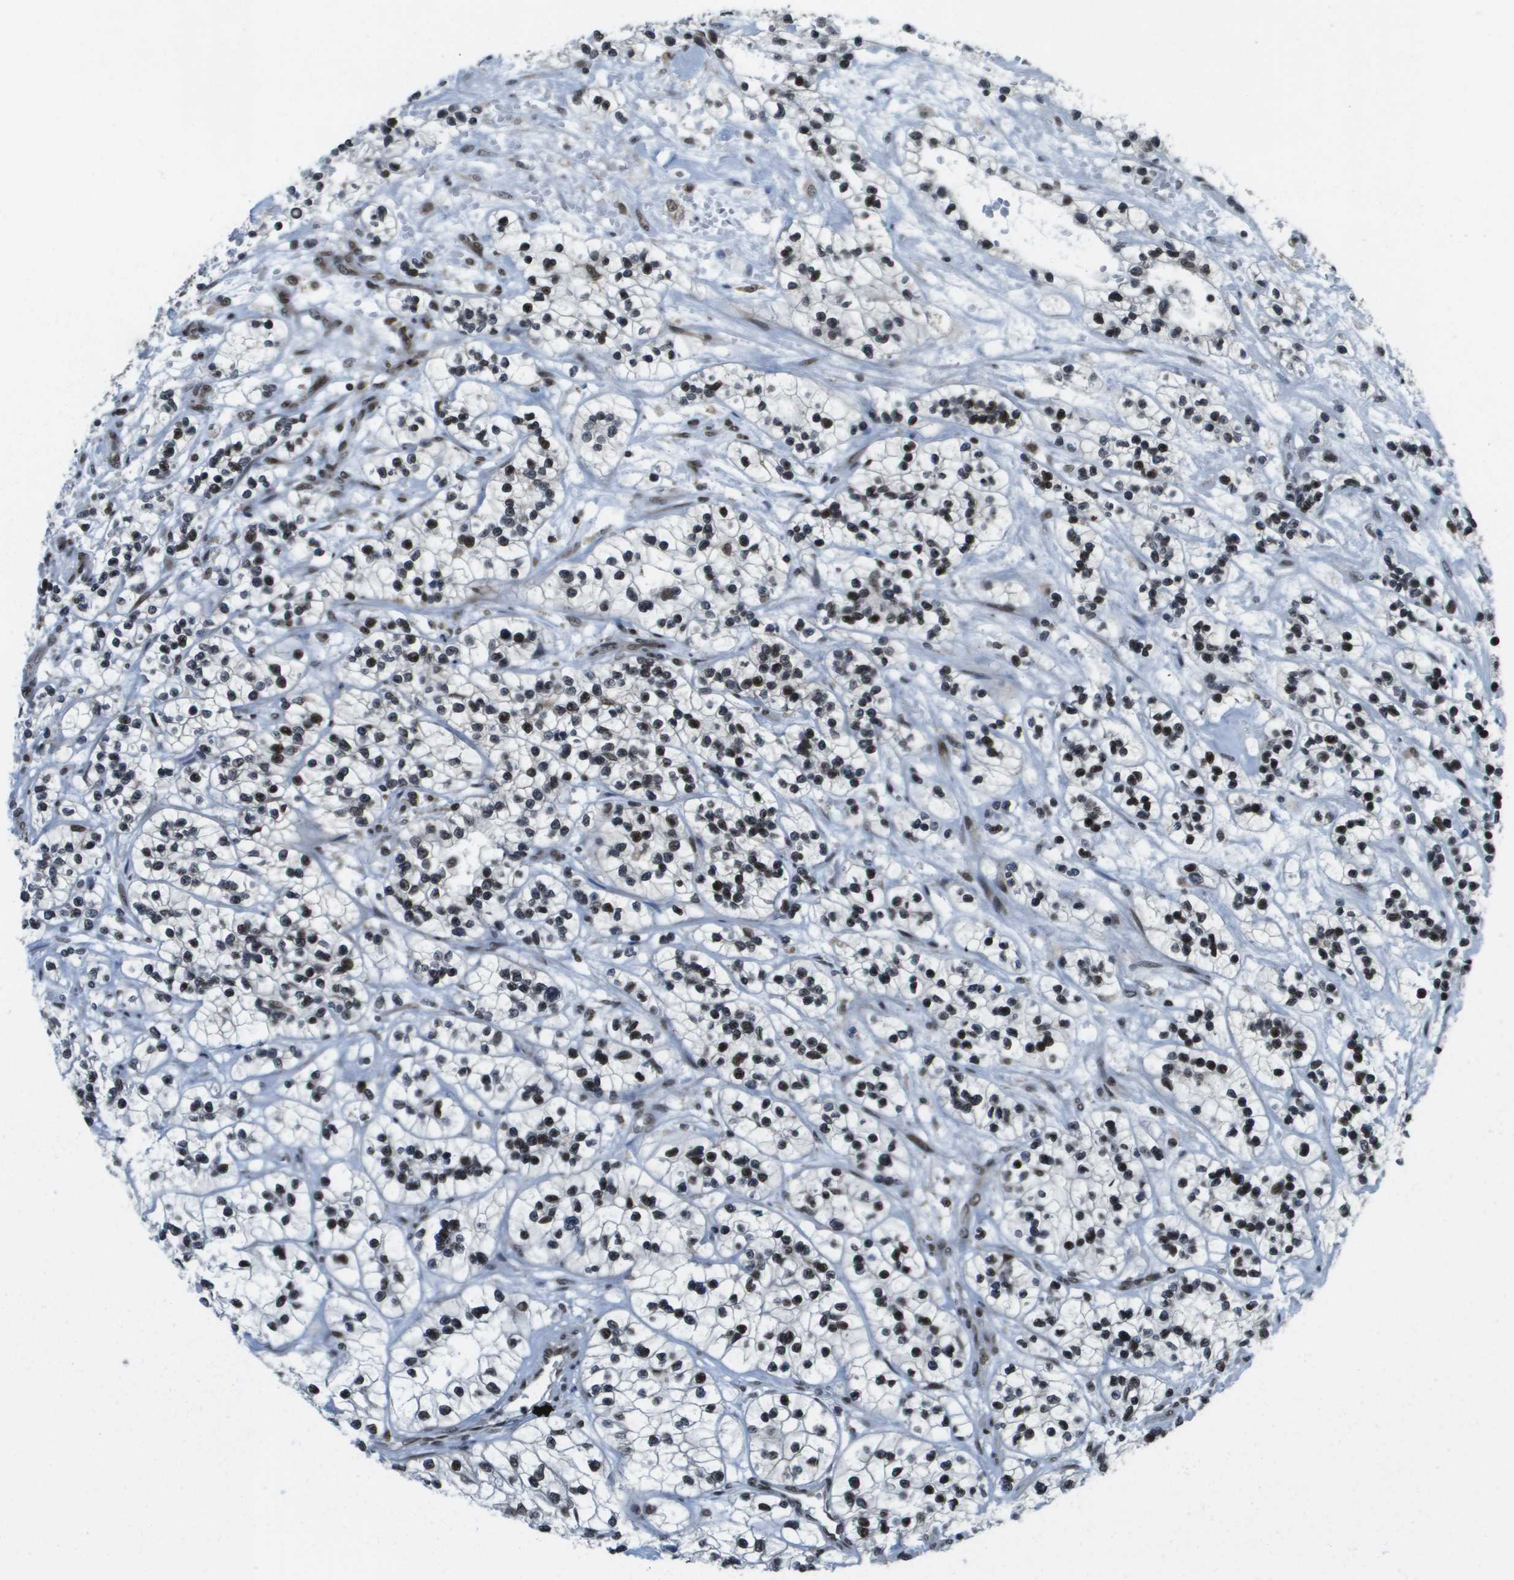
{"staining": {"intensity": "strong", "quantity": ">75%", "location": "nuclear"}, "tissue": "renal cancer", "cell_type": "Tumor cells", "image_type": "cancer", "snomed": [{"axis": "morphology", "description": "Adenocarcinoma, NOS"}, {"axis": "topography", "description": "Kidney"}], "caption": "Immunohistochemical staining of renal cancer (adenocarcinoma) shows strong nuclear protein positivity in approximately >75% of tumor cells.", "gene": "RECQL4", "patient": {"sex": "female", "age": 57}}